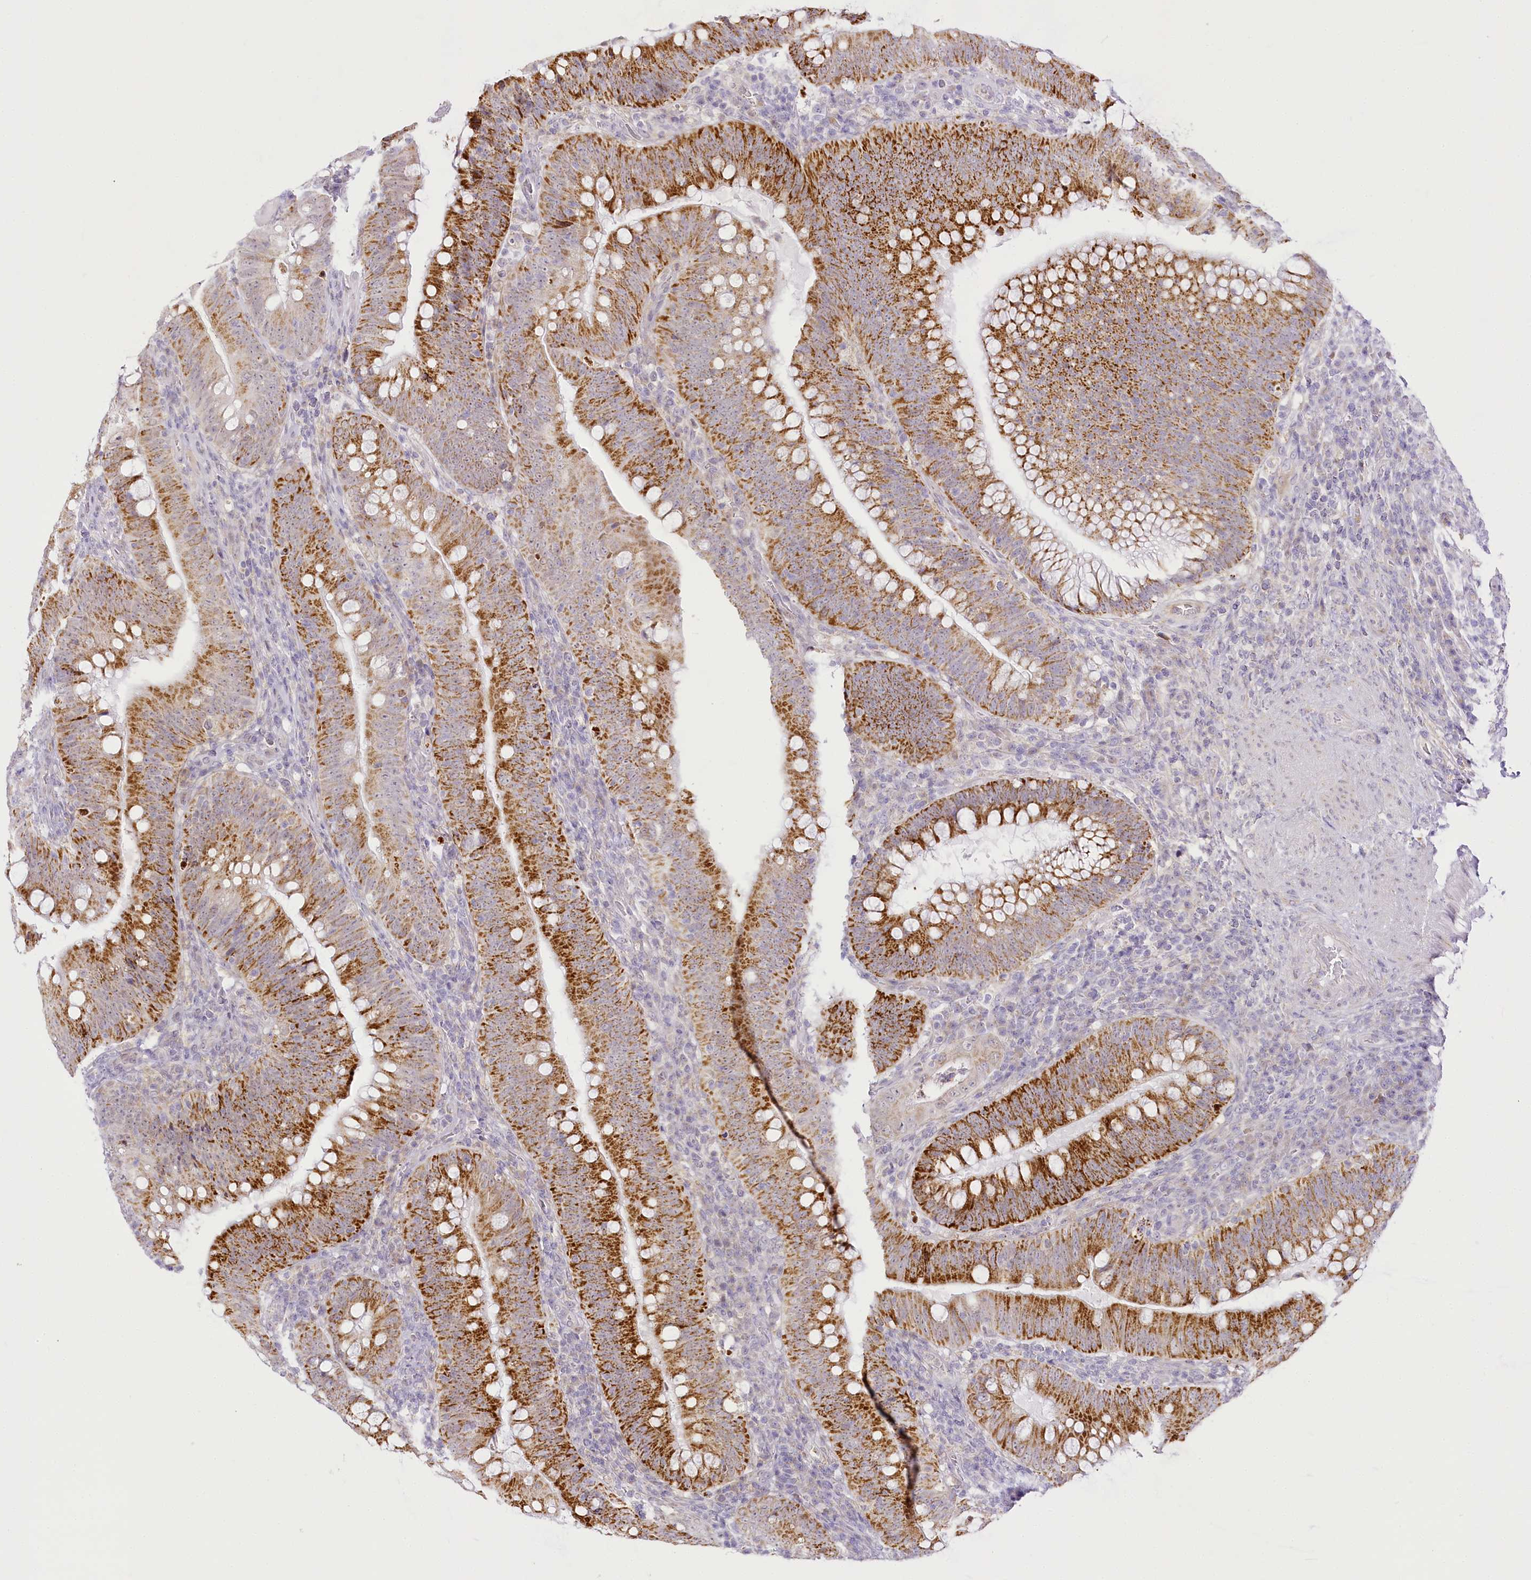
{"staining": {"intensity": "strong", "quantity": "25%-75%", "location": "cytoplasmic/membranous"}, "tissue": "colorectal cancer", "cell_type": "Tumor cells", "image_type": "cancer", "snomed": [{"axis": "morphology", "description": "Normal tissue, NOS"}, {"axis": "topography", "description": "Colon"}], "caption": "Human colorectal cancer stained for a protein (brown) reveals strong cytoplasmic/membranous positive staining in approximately 25%-75% of tumor cells.", "gene": "CCDC30", "patient": {"sex": "female", "age": 82}}